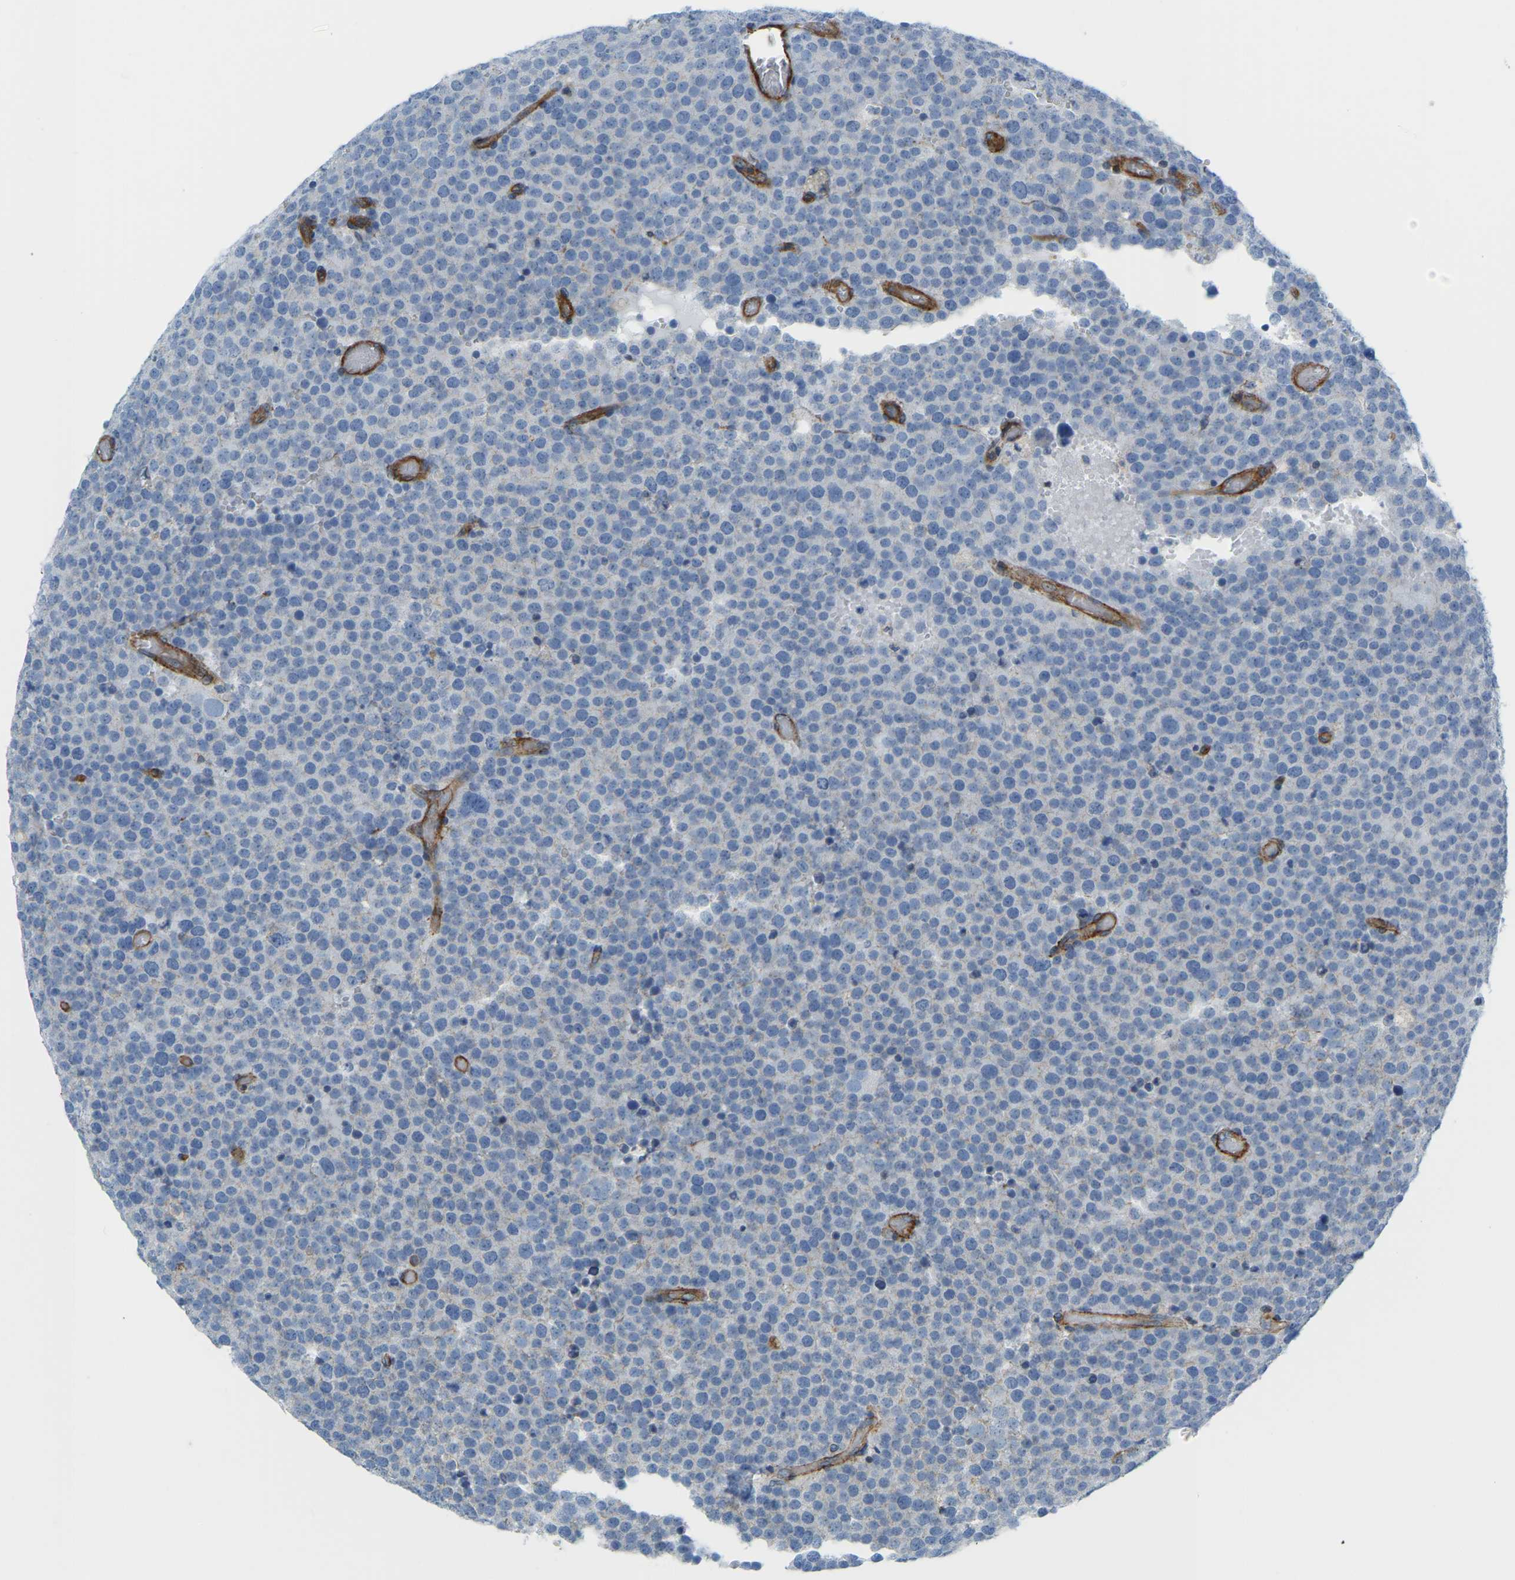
{"staining": {"intensity": "negative", "quantity": "none", "location": "none"}, "tissue": "testis cancer", "cell_type": "Tumor cells", "image_type": "cancer", "snomed": [{"axis": "morphology", "description": "Normal tissue, NOS"}, {"axis": "morphology", "description": "Seminoma, NOS"}, {"axis": "topography", "description": "Testis"}], "caption": "This image is of testis cancer (seminoma) stained with IHC to label a protein in brown with the nuclei are counter-stained blue. There is no staining in tumor cells.", "gene": "MYL3", "patient": {"sex": "male", "age": 71}}